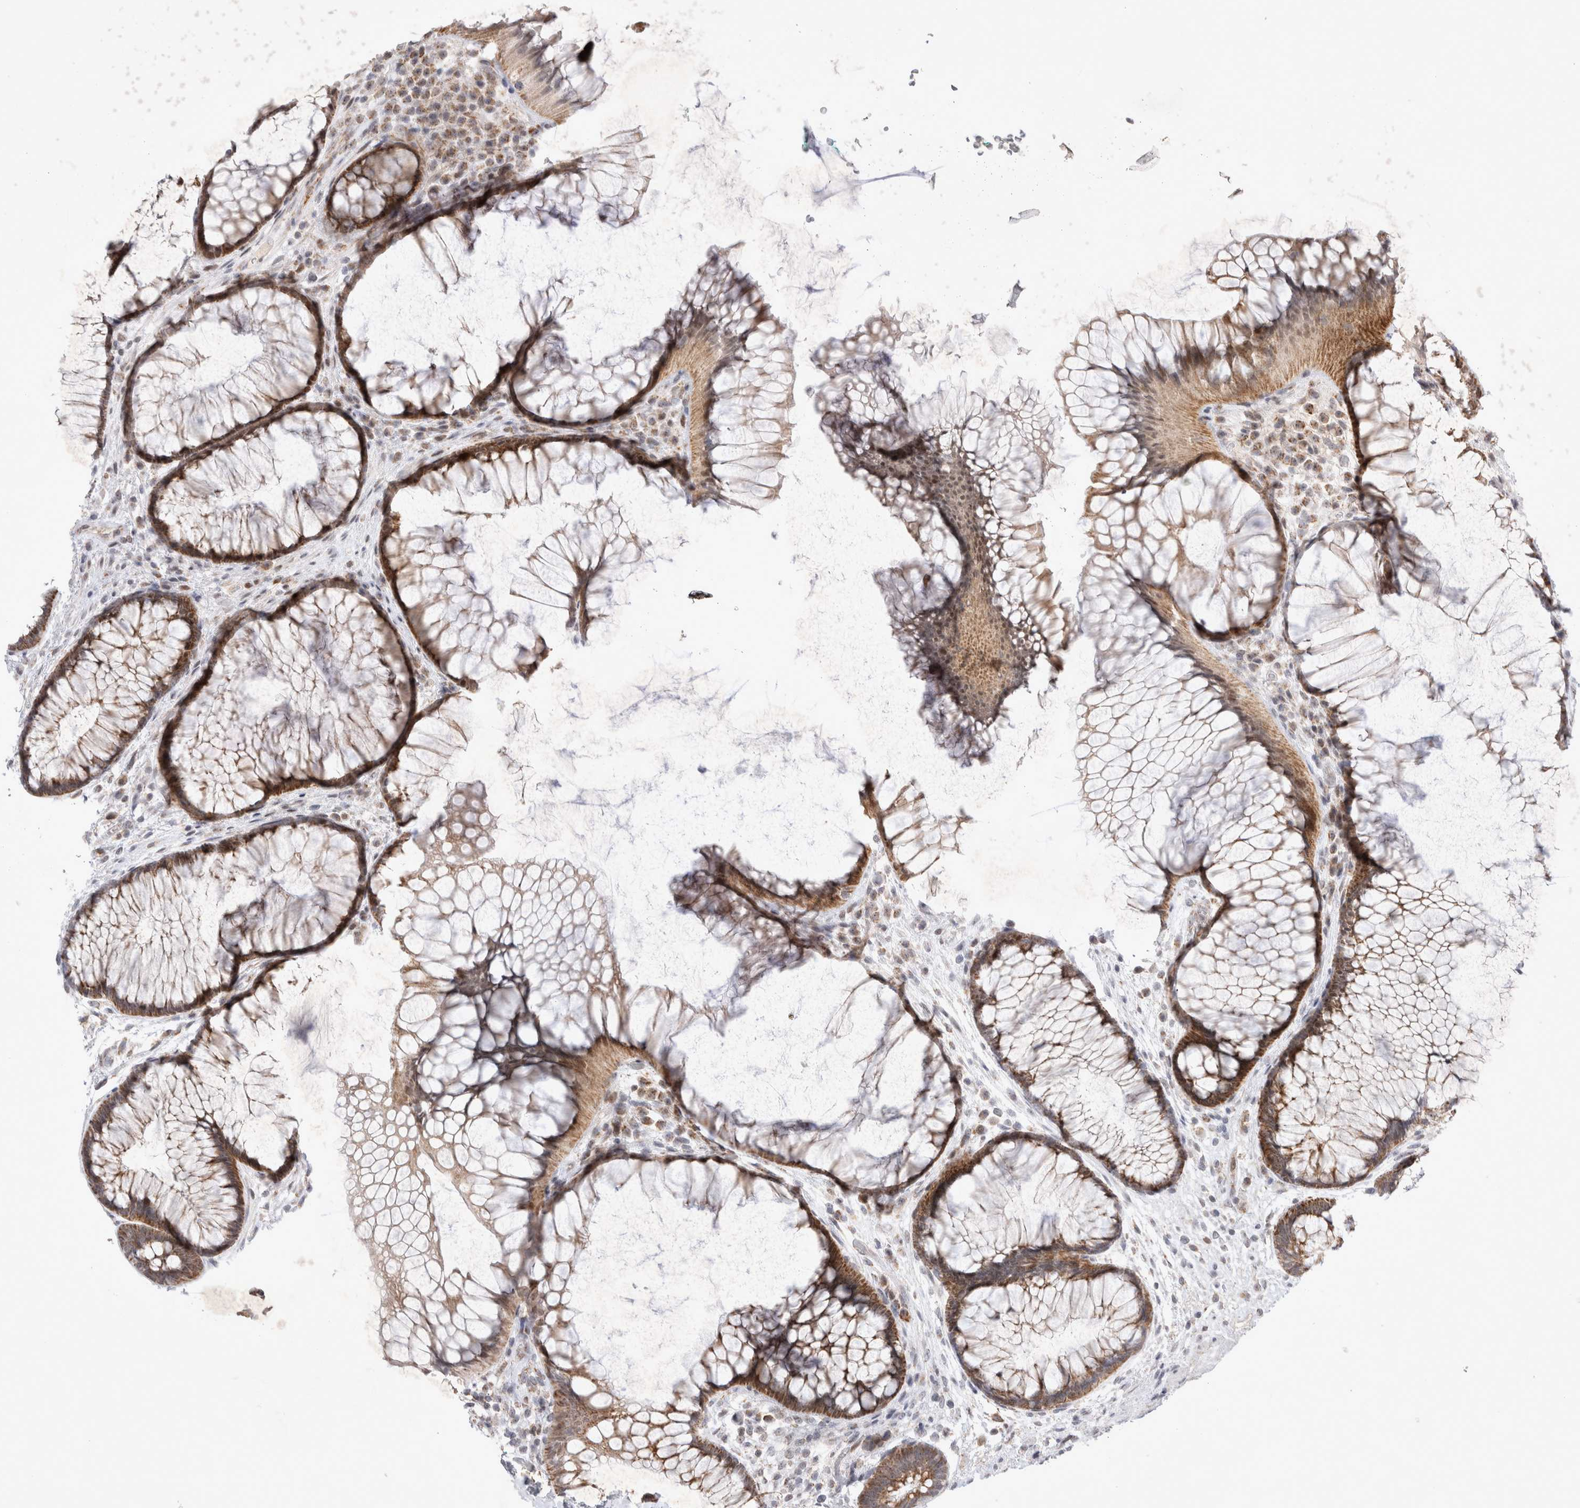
{"staining": {"intensity": "moderate", "quantity": ">75%", "location": "cytoplasmic/membranous"}, "tissue": "rectum", "cell_type": "Glandular cells", "image_type": "normal", "snomed": [{"axis": "morphology", "description": "Normal tissue, NOS"}, {"axis": "topography", "description": "Rectum"}], "caption": "Immunohistochemistry staining of benign rectum, which demonstrates medium levels of moderate cytoplasmic/membranous expression in approximately >75% of glandular cells indicating moderate cytoplasmic/membranous protein positivity. The staining was performed using DAB (brown) for protein detection and nuclei were counterstained in hematoxylin (blue).", "gene": "MRPL37", "patient": {"sex": "male", "age": 51}}